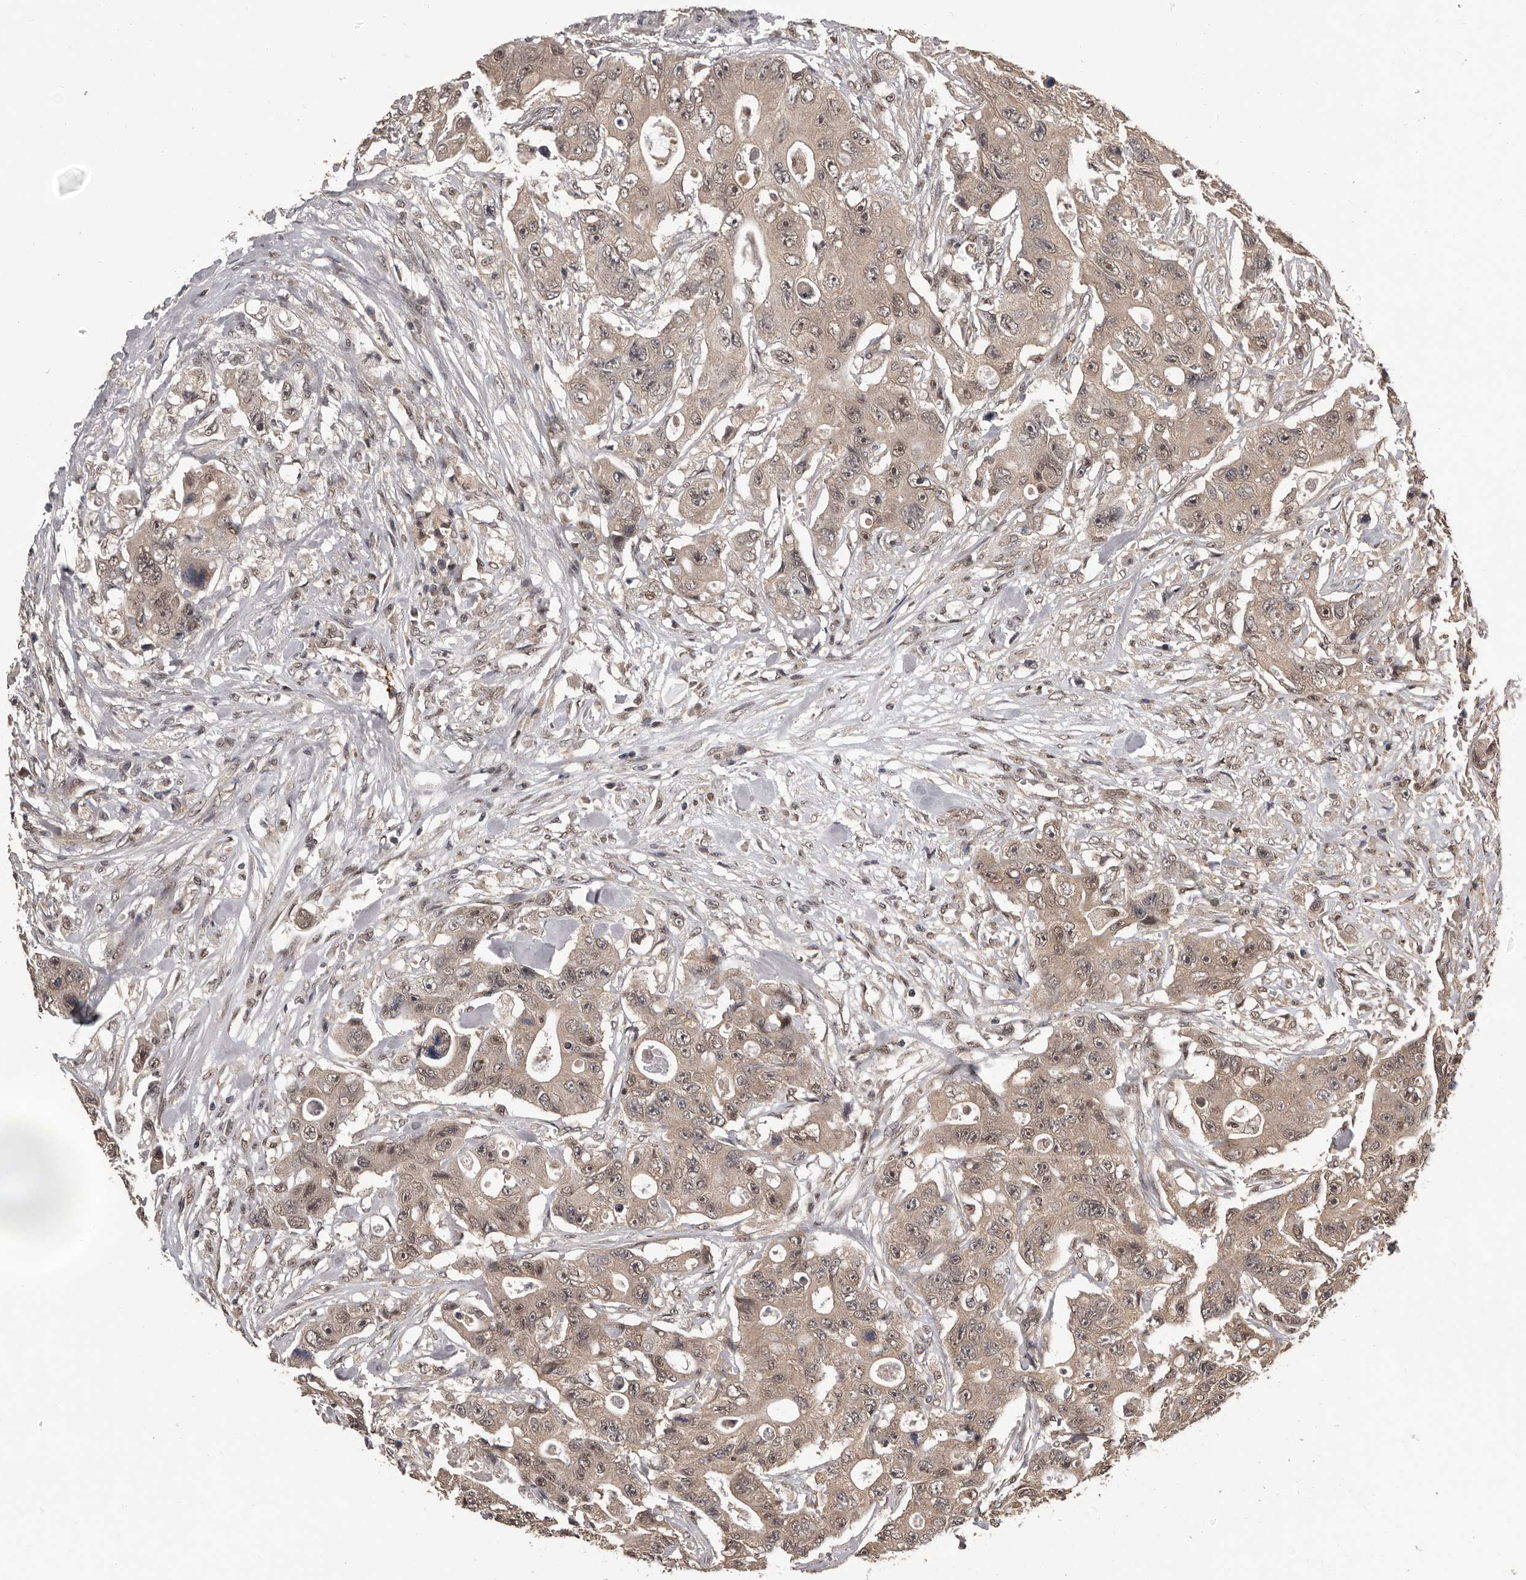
{"staining": {"intensity": "weak", "quantity": ">75%", "location": "cytoplasmic/membranous,nuclear"}, "tissue": "colorectal cancer", "cell_type": "Tumor cells", "image_type": "cancer", "snomed": [{"axis": "morphology", "description": "Adenocarcinoma, NOS"}, {"axis": "topography", "description": "Colon"}], "caption": "Brown immunohistochemical staining in human adenocarcinoma (colorectal) shows weak cytoplasmic/membranous and nuclear expression in approximately >75% of tumor cells.", "gene": "VPS37A", "patient": {"sex": "female", "age": 46}}